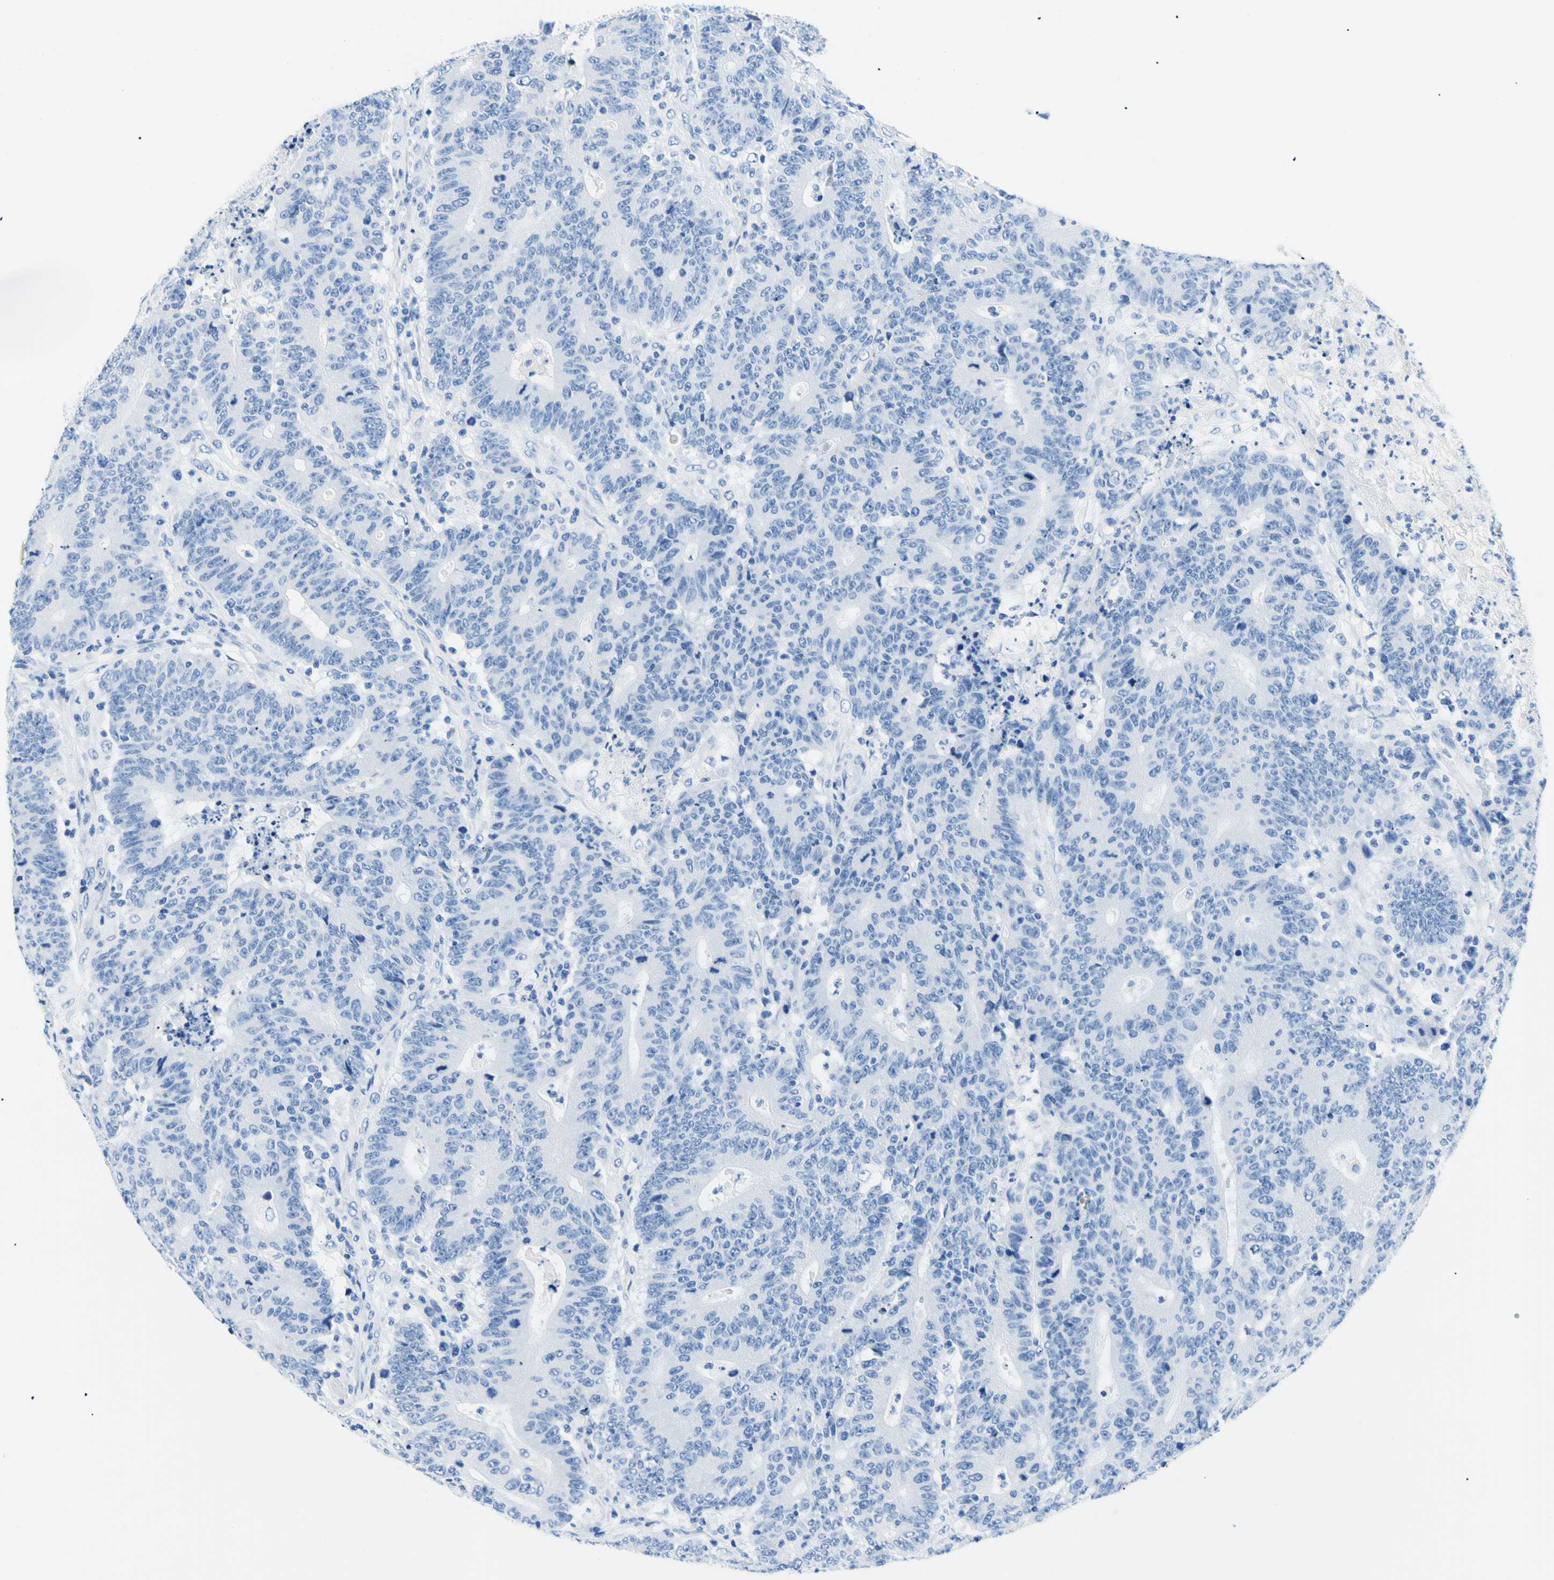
{"staining": {"intensity": "negative", "quantity": "none", "location": "none"}, "tissue": "colorectal cancer", "cell_type": "Tumor cells", "image_type": "cancer", "snomed": [{"axis": "morphology", "description": "Normal tissue, NOS"}, {"axis": "morphology", "description": "Adenocarcinoma, NOS"}, {"axis": "topography", "description": "Colon"}], "caption": "Immunohistochemistry of human colorectal cancer (adenocarcinoma) reveals no staining in tumor cells.", "gene": "MYH2", "patient": {"sex": "female", "age": 75}}